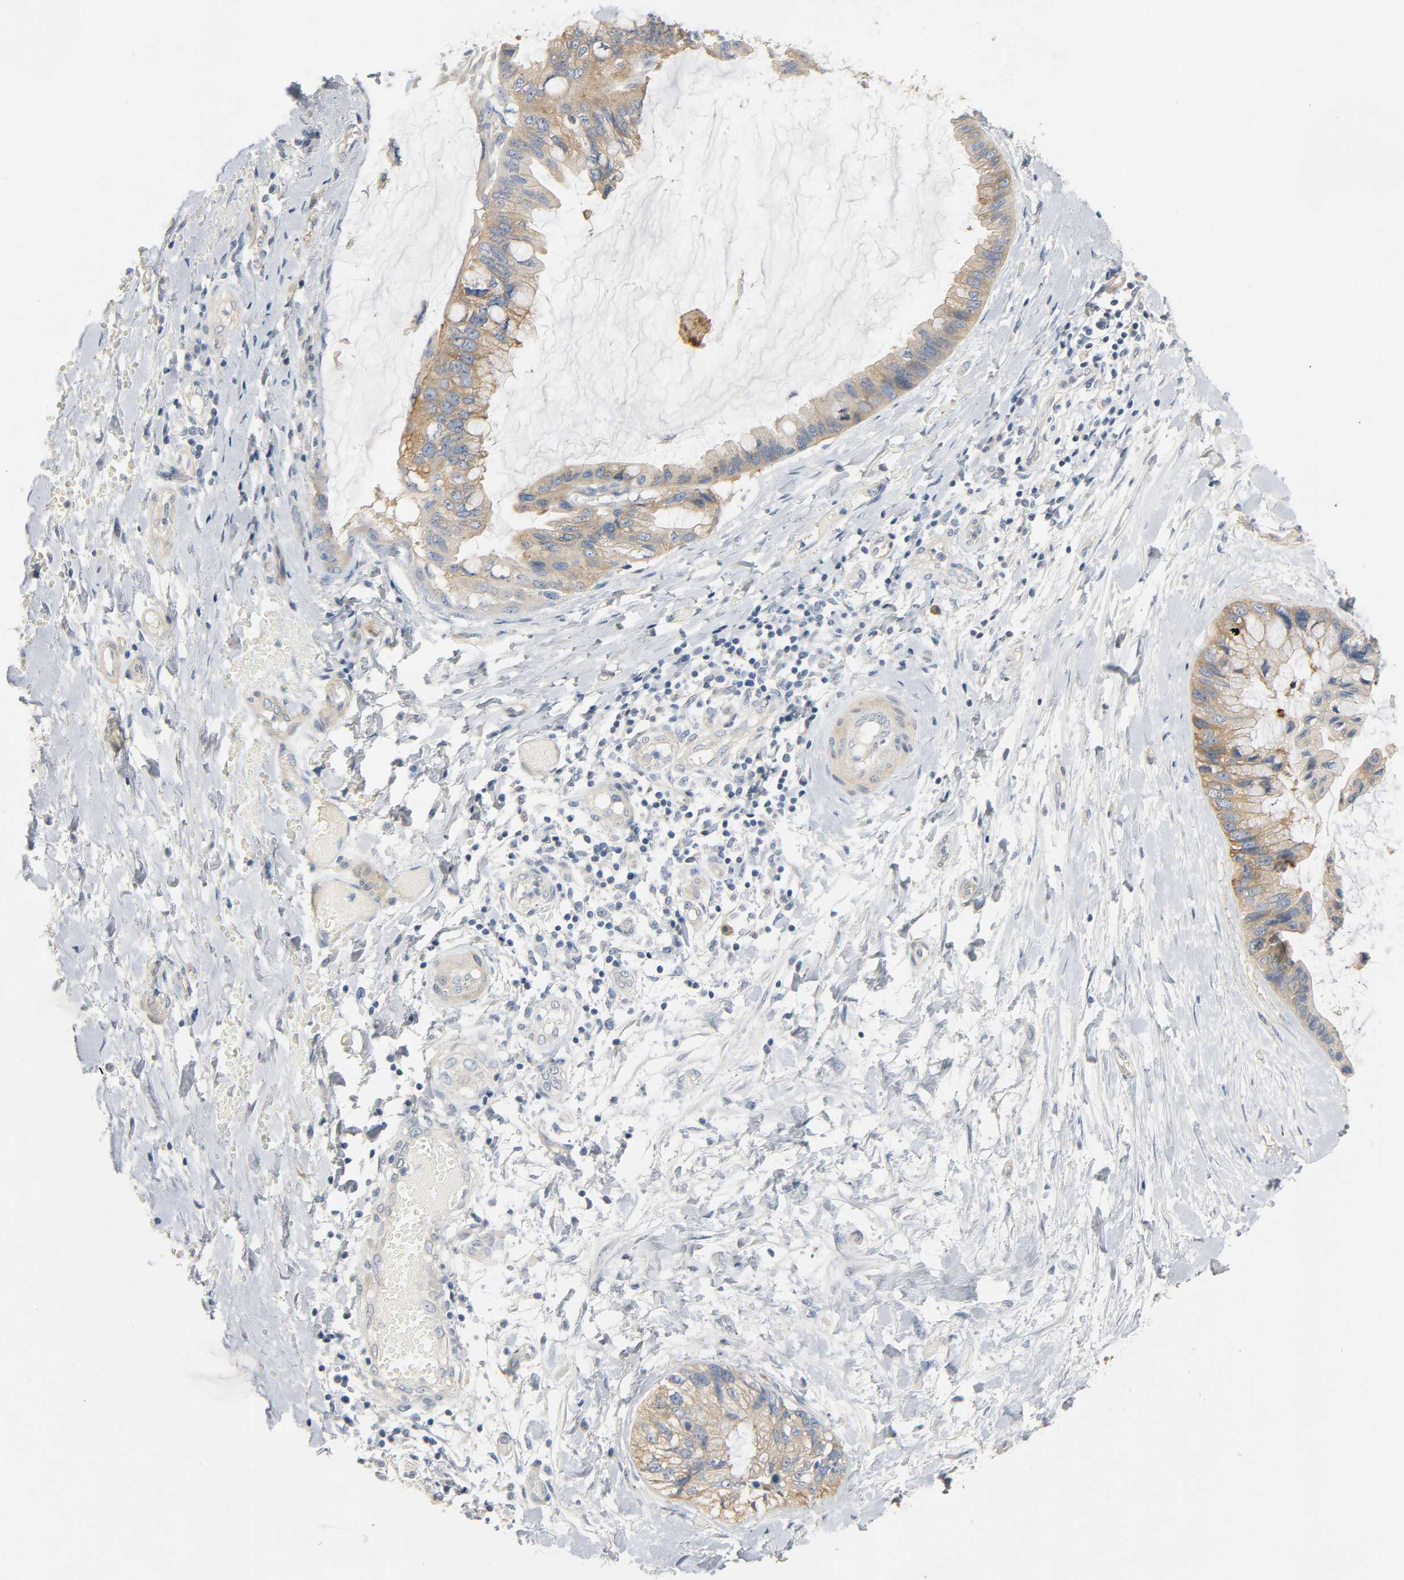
{"staining": {"intensity": "moderate", "quantity": ">75%", "location": "cytoplasmic/membranous"}, "tissue": "ovarian cancer", "cell_type": "Tumor cells", "image_type": "cancer", "snomed": [{"axis": "morphology", "description": "Cystadenocarcinoma, mucinous, NOS"}, {"axis": "topography", "description": "Ovary"}], "caption": "High-power microscopy captured an immunohistochemistry image of ovarian cancer, revealing moderate cytoplasmic/membranous staining in about >75% of tumor cells.", "gene": "ARPC1A", "patient": {"sex": "female", "age": 39}}